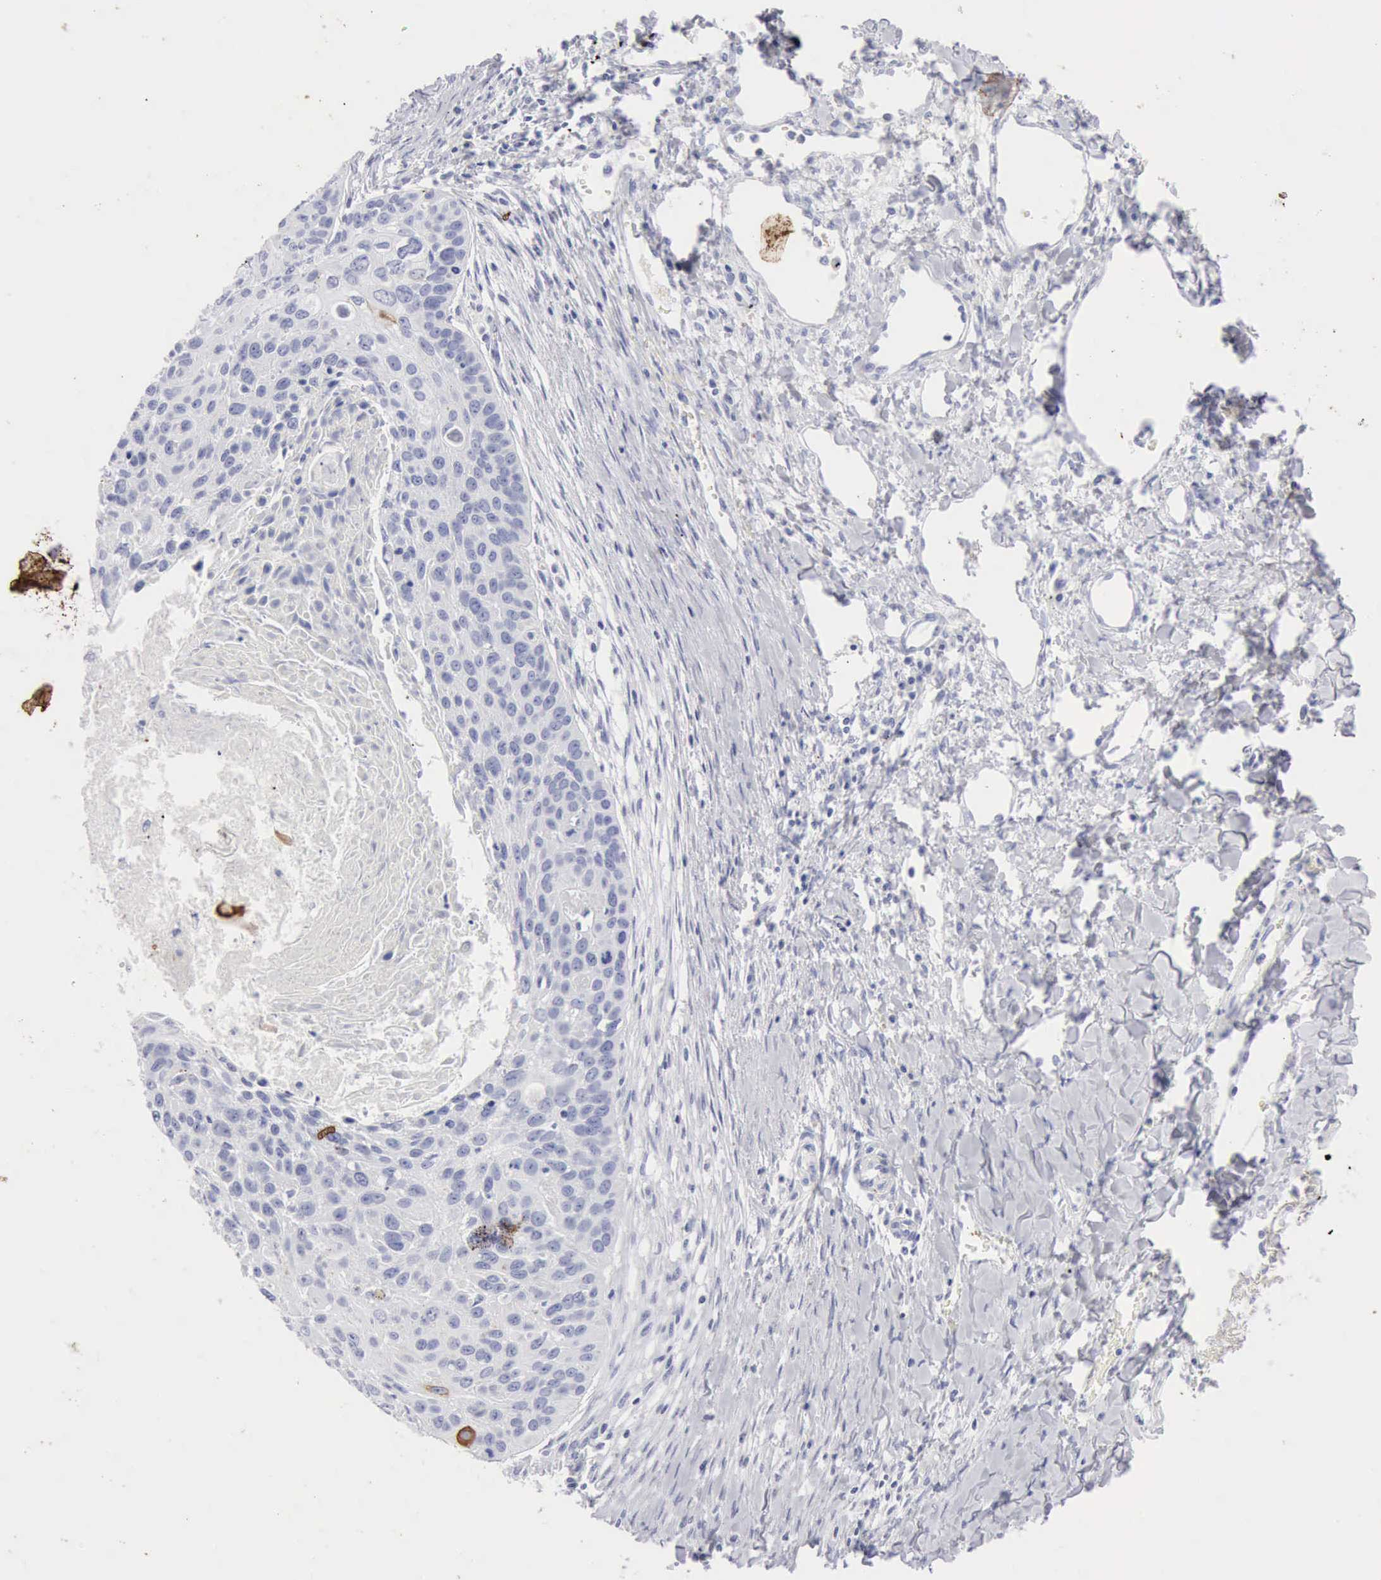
{"staining": {"intensity": "negative", "quantity": "none", "location": "none"}, "tissue": "lung cancer", "cell_type": "Tumor cells", "image_type": "cancer", "snomed": [{"axis": "morphology", "description": "Squamous cell carcinoma, NOS"}, {"axis": "topography", "description": "Lung"}], "caption": "Tumor cells show no significant protein expression in lung squamous cell carcinoma.", "gene": "KRT10", "patient": {"sex": "male", "age": 71}}